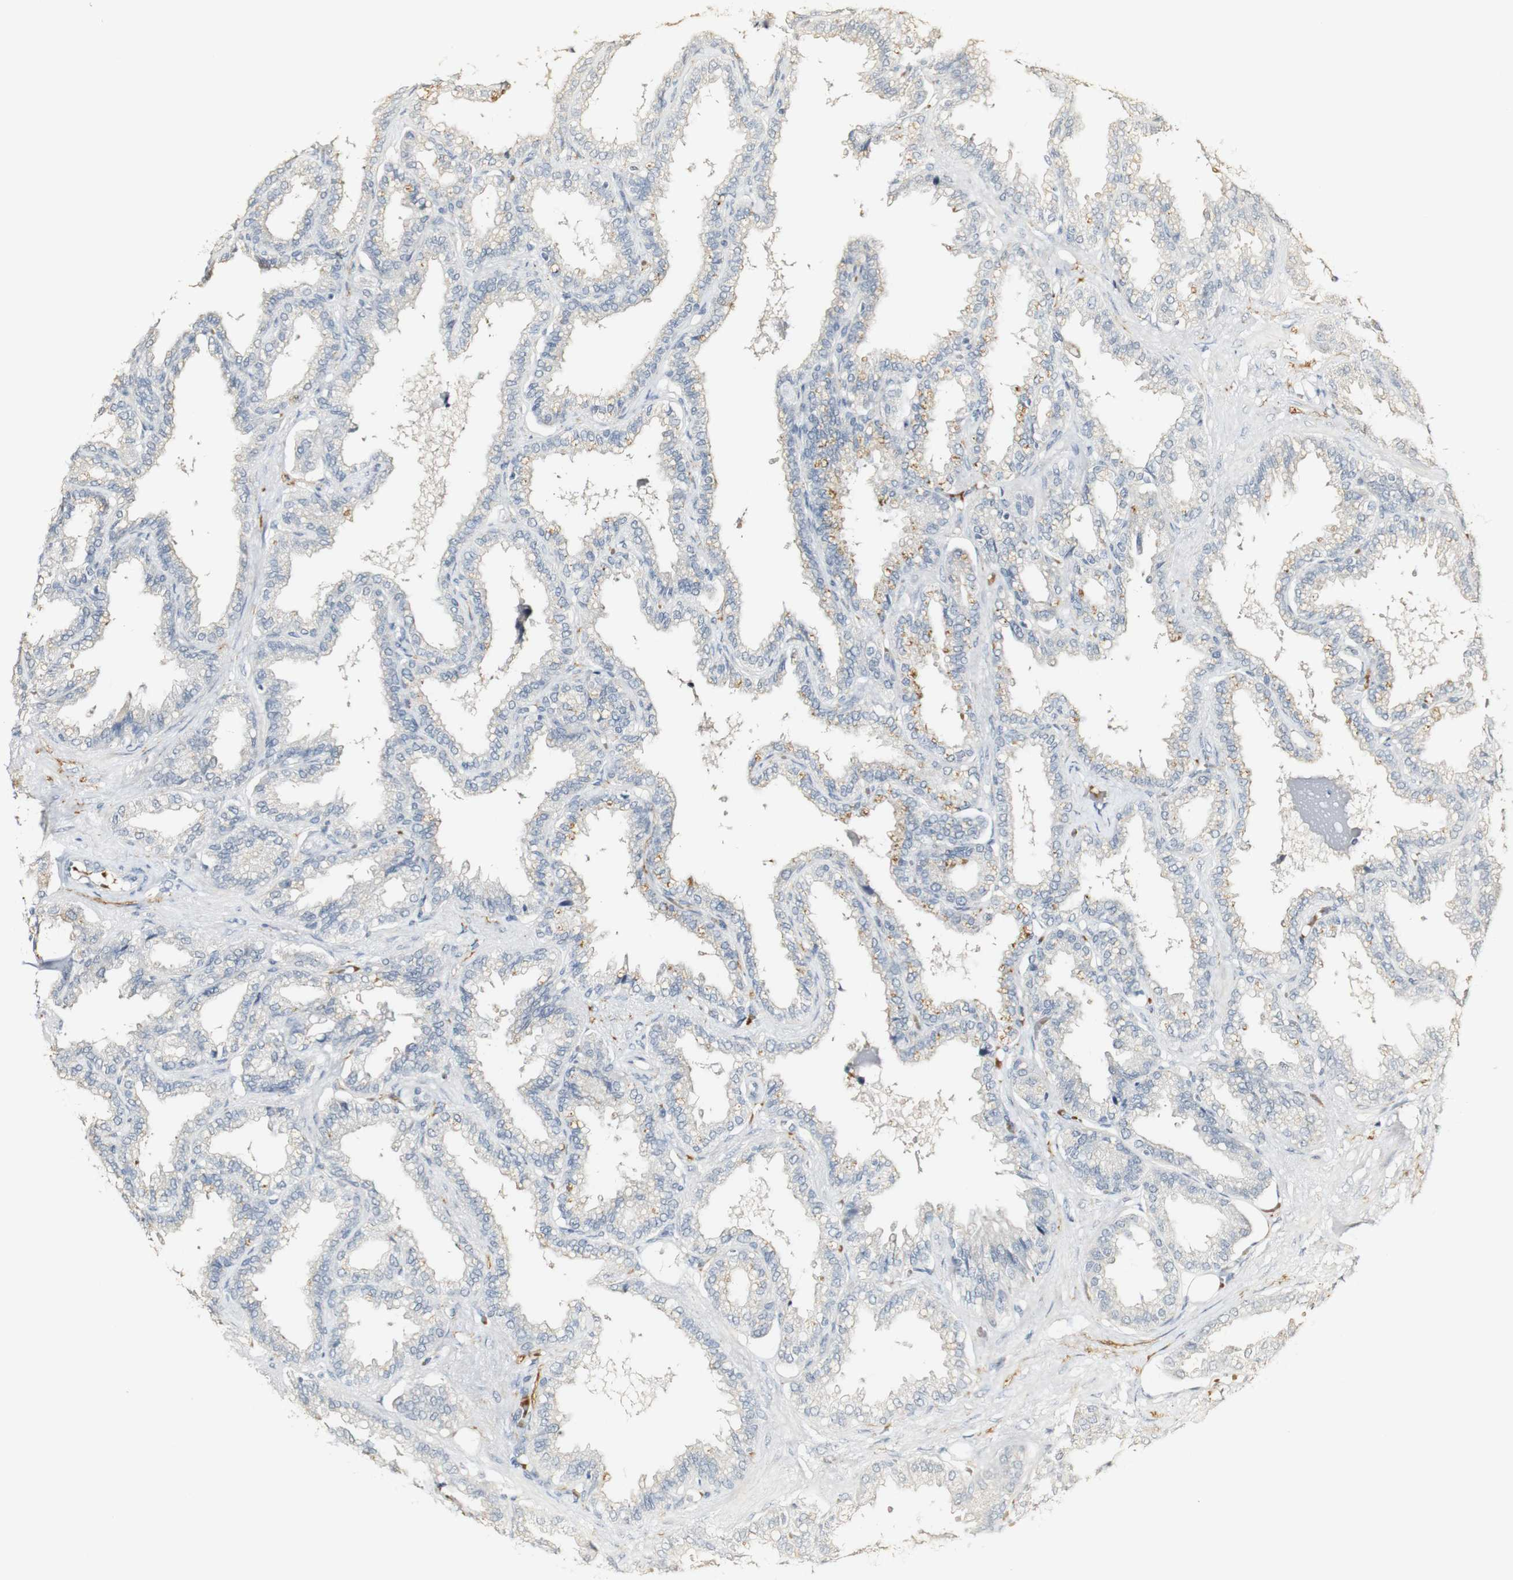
{"staining": {"intensity": "weak", "quantity": "<25%", "location": "cytoplasmic/membranous"}, "tissue": "seminal vesicle", "cell_type": "Glandular cells", "image_type": "normal", "snomed": [{"axis": "morphology", "description": "Normal tissue, NOS"}, {"axis": "topography", "description": "Seminal veicle"}], "caption": "Immunohistochemistry (IHC) micrograph of normal seminal vesicle: seminal vesicle stained with DAB displays no significant protein positivity in glandular cells.", "gene": "SYT7", "patient": {"sex": "male", "age": 46}}